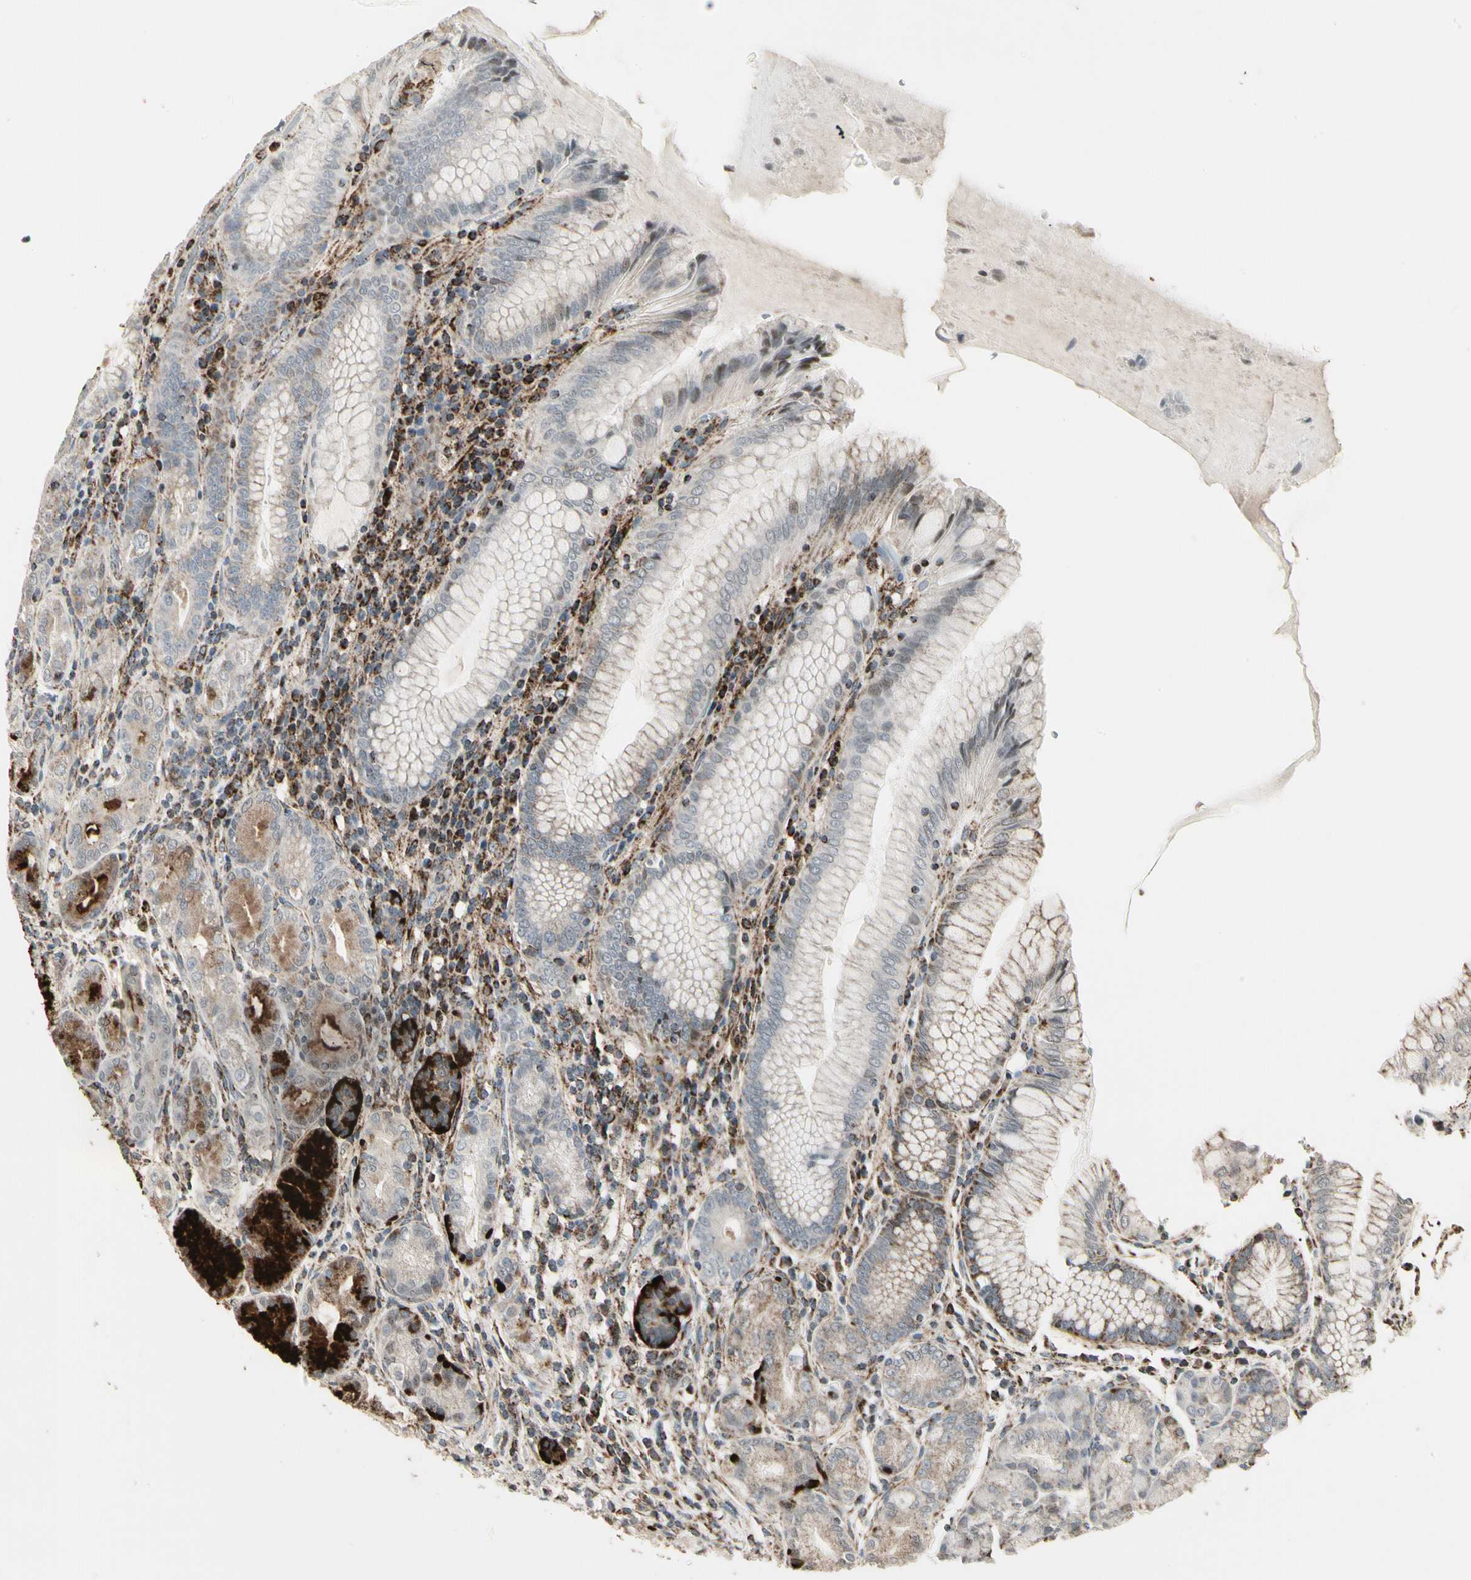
{"staining": {"intensity": "strong", "quantity": "25%-75%", "location": "cytoplasmic/membranous"}, "tissue": "stomach", "cell_type": "Glandular cells", "image_type": "normal", "snomed": [{"axis": "morphology", "description": "Normal tissue, NOS"}, {"axis": "topography", "description": "Stomach, lower"}], "caption": "Benign stomach was stained to show a protein in brown. There is high levels of strong cytoplasmic/membranous expression in approximately 25%-75% of glandular cells.", "gene": "TMEM176A", "patient": {"sex": "female", "age": 76}}